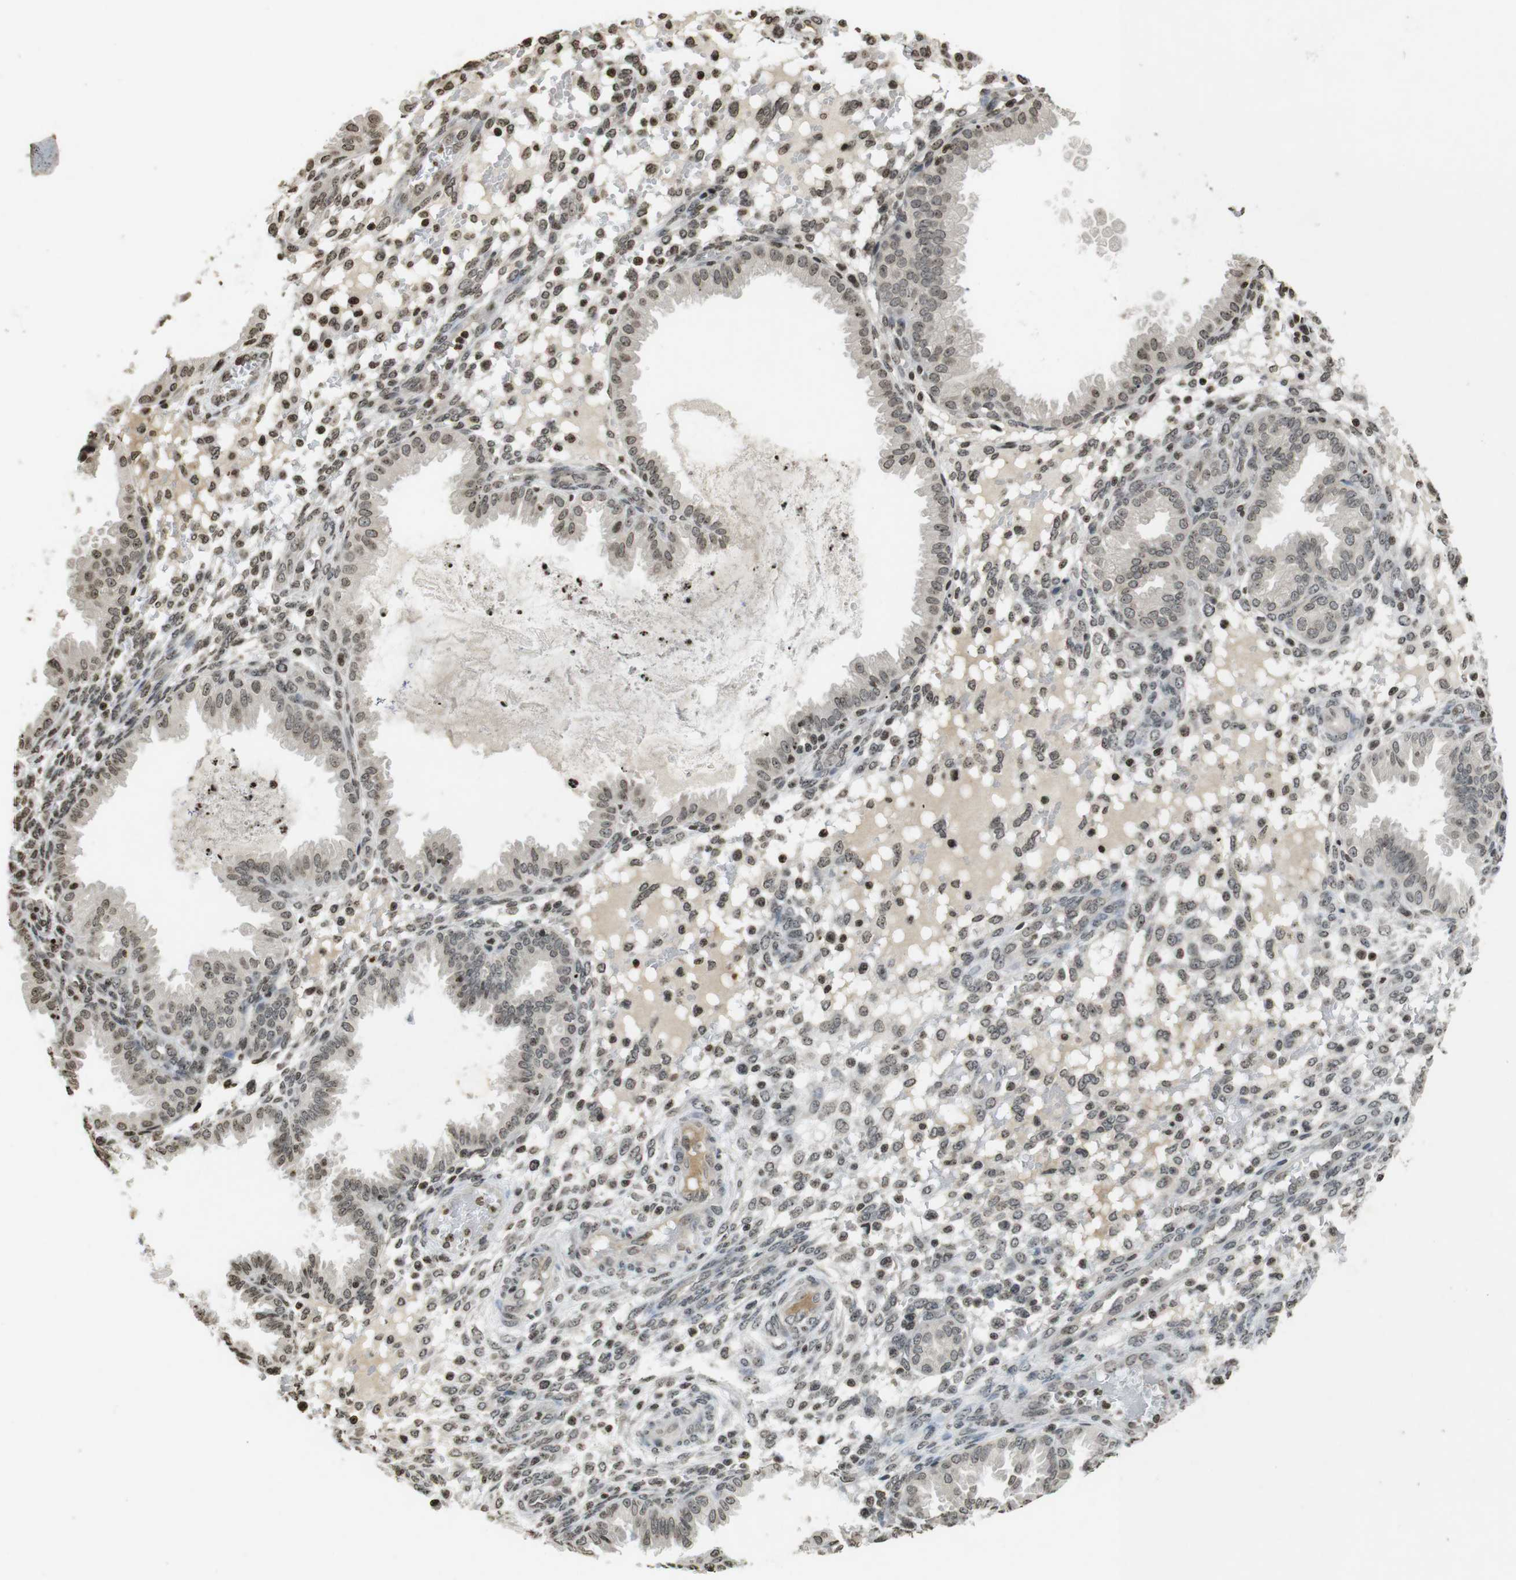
{"staining": {"intensity": "weak", "quantity": "25%-75%", "location": "nuclear"}, "tissue": "endometrium", "cell_type": "Cells in endometrial stroma", "image_type": "normal", "snomed": [{"axis": "morphology", "description": "Normal tissue, NOS"}, {"axis": "topography", "description": "Endometrium"}], "caption": "Brown immunohistochemical staining in normal human endometrium shows weak nuclear expression in approximately 25%-75% of cells in endometrial stroma.", "gene": "FOXA3", "patient": {"sex": "female", "age": 33}}